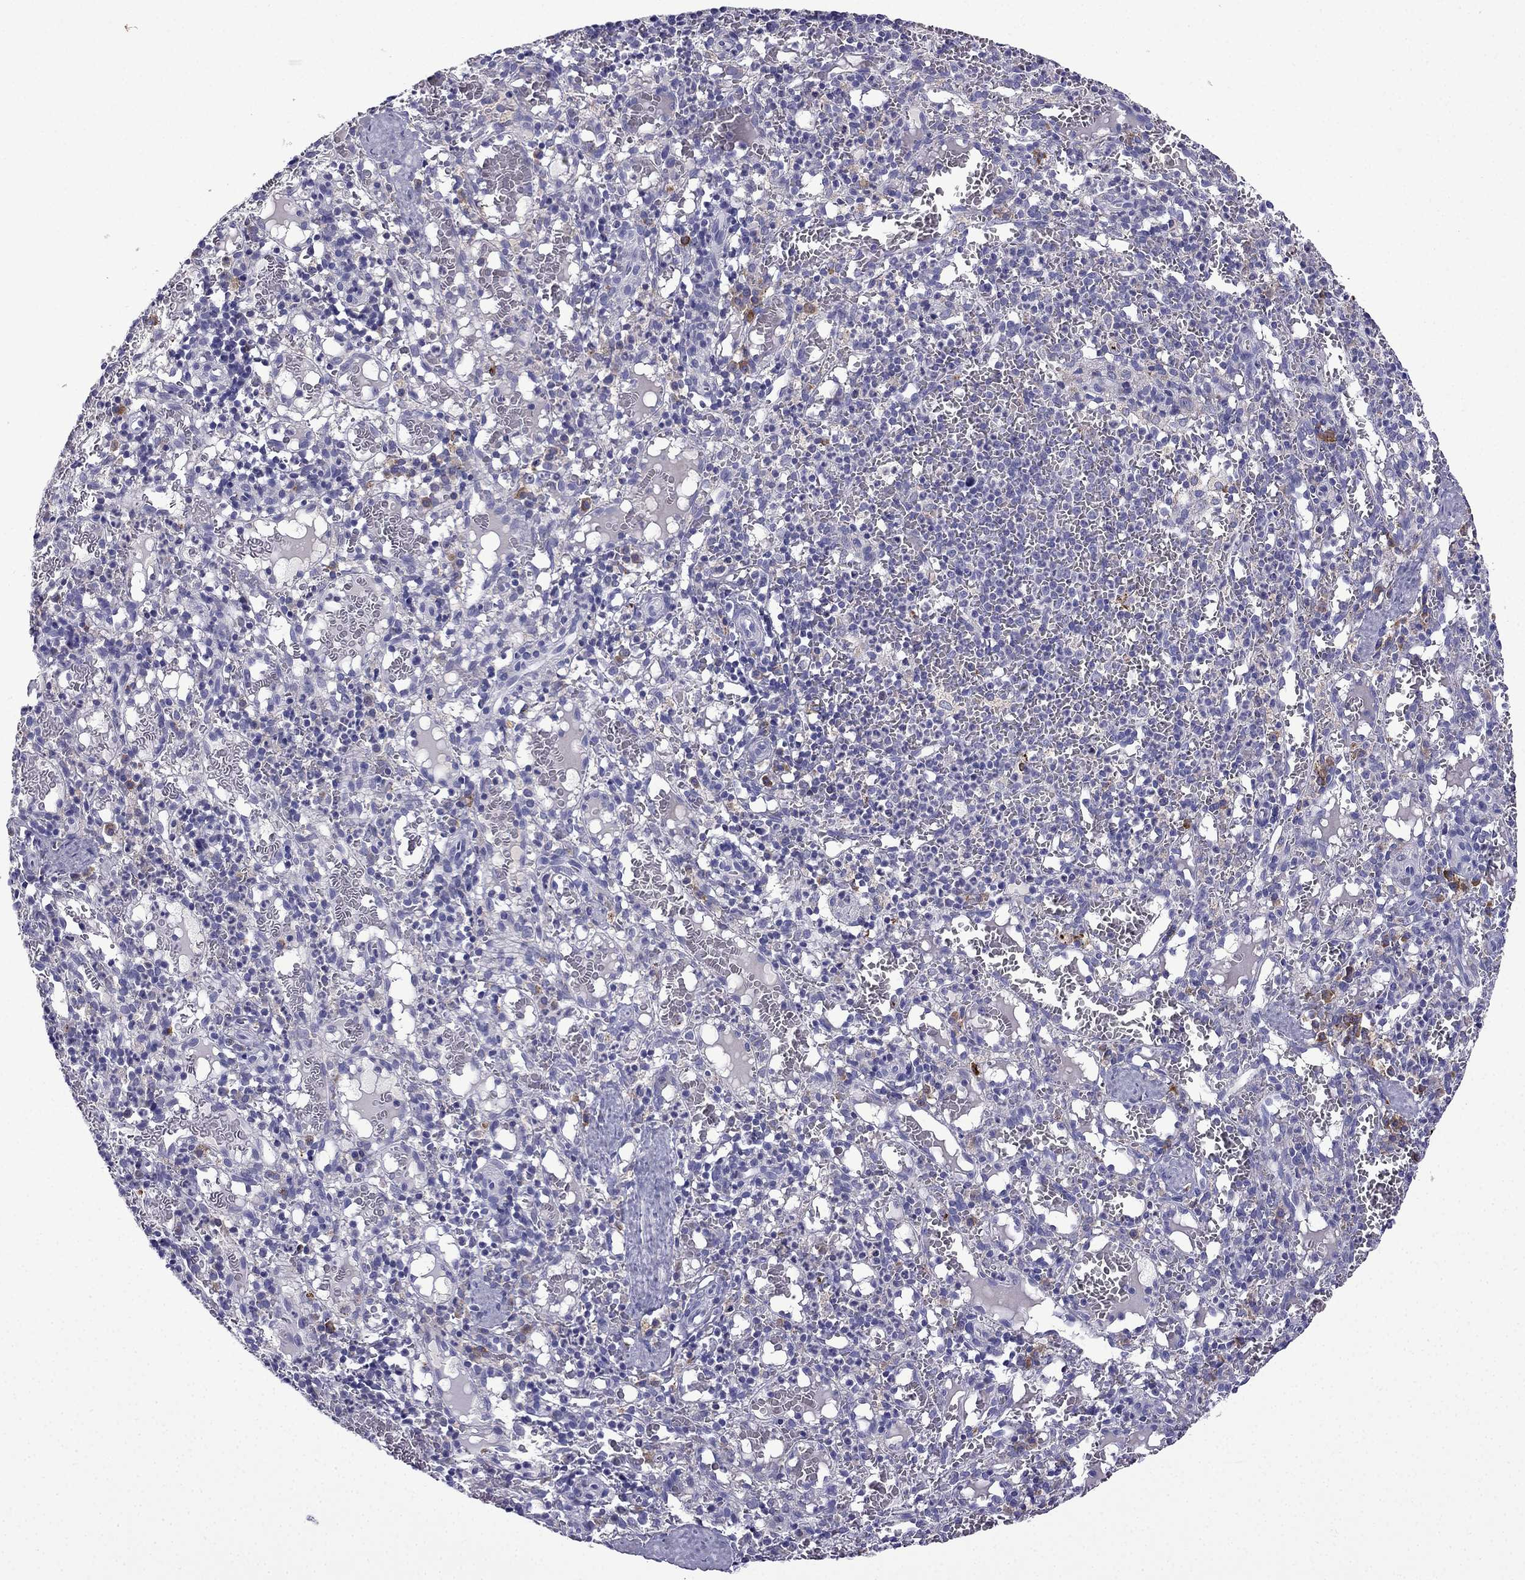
{"staining": {"intensity": "strong", "quantity": "<25%", "location": "cytoplasmic/membranous"}, "tissue": "spleen", "cell_type": "Cells in red pulp", "image_type": "normal", "snomed": [{"axis": "morphology", "description": "Normal tissue, NOS"}, {"axis": "topography", "description": "Spleen"}], "caption": "Immunohistochemical staining of normal human spleen exhibits strong cytoplasmic/membranous protein positivity in about <25% of cells in red pulp.", "gene": "TSSK4", "patient": {"sex": "male", "age": 11}}